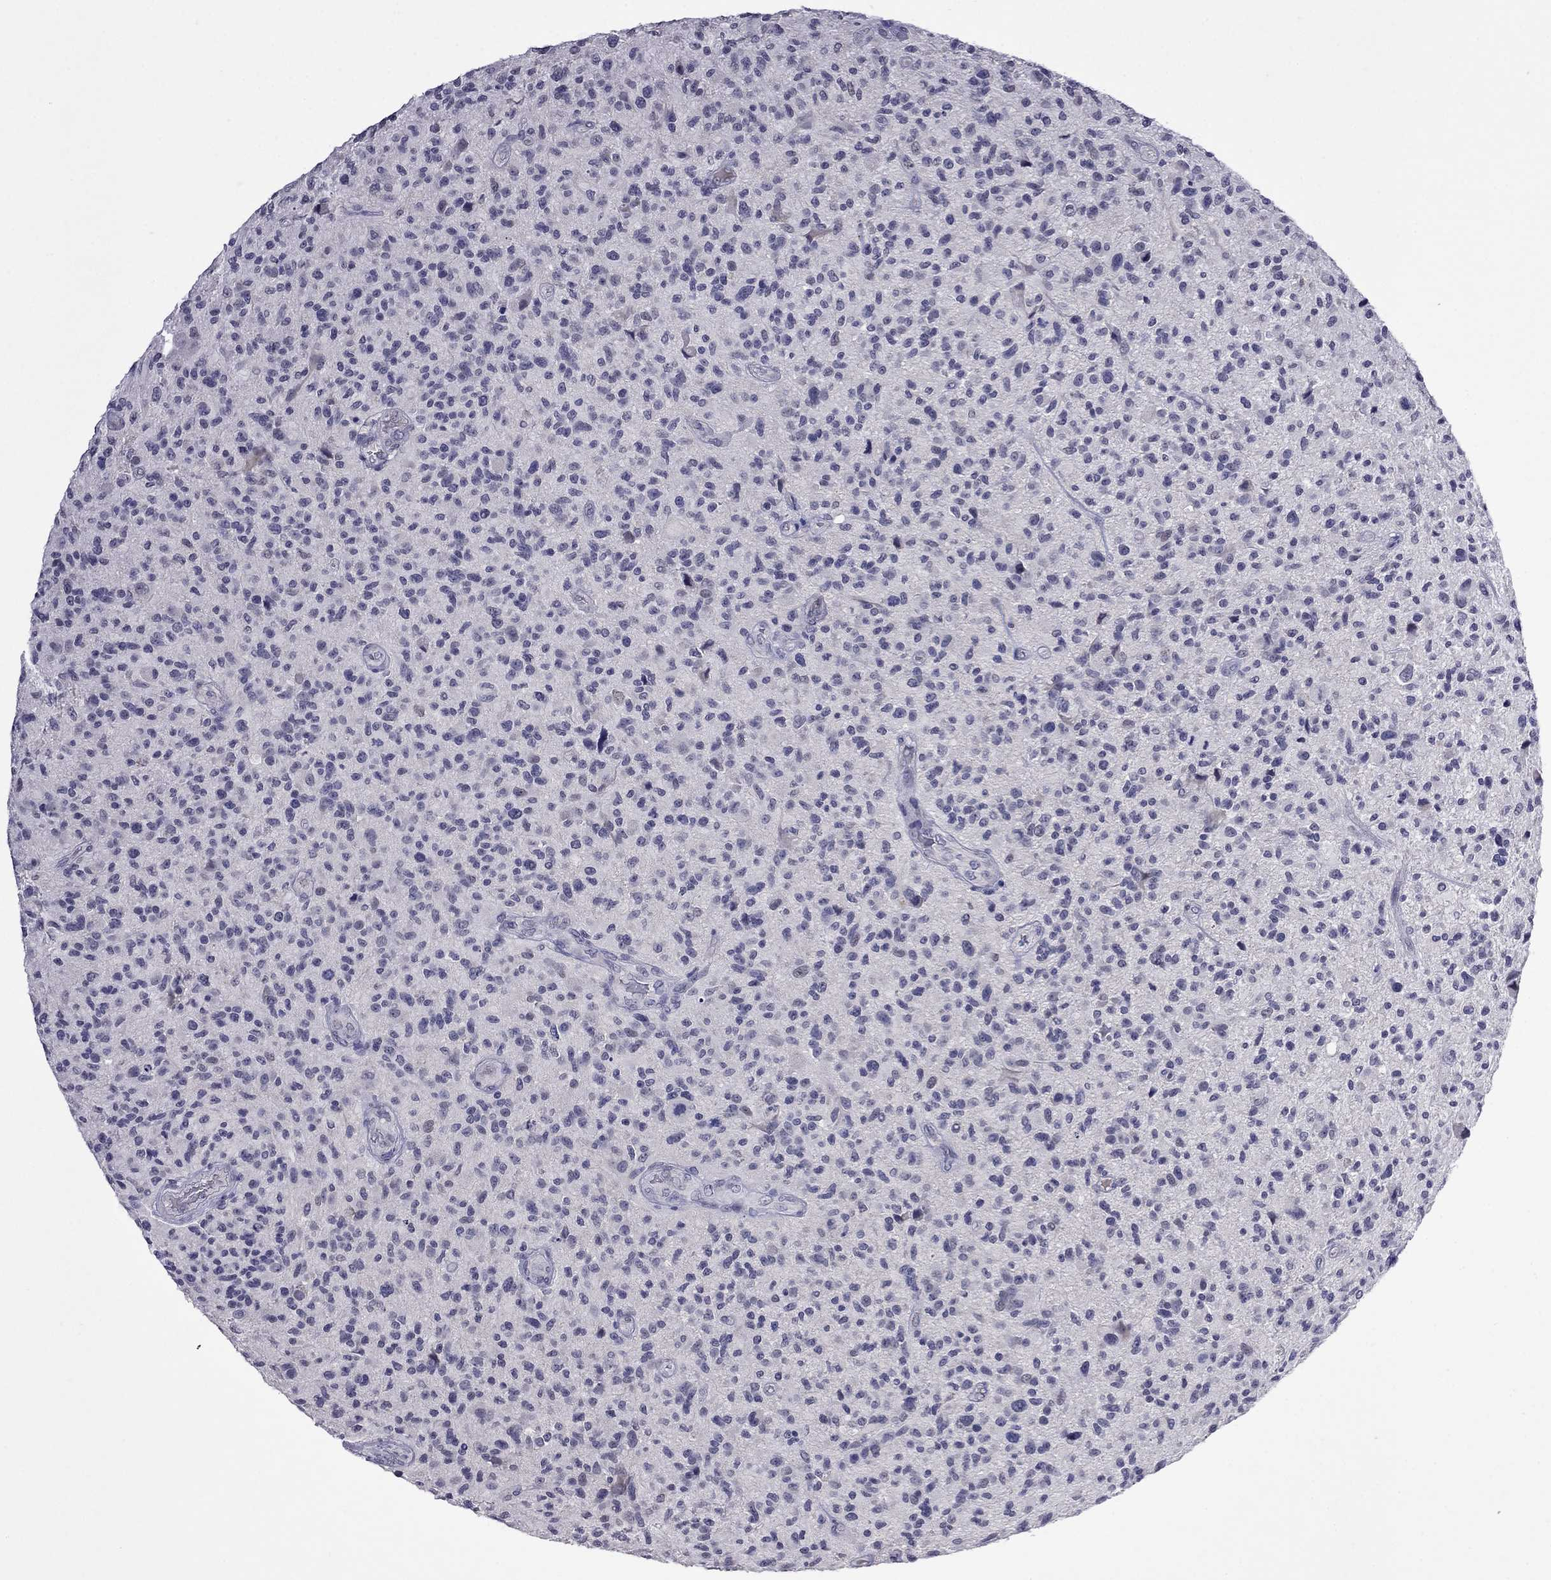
{"staining": {"intensity": "negative", "quantity": "none", "location": "none"}, "tissue": "glioma", "cell_type": "Tumor cells", "image_type": "cancer", "snomed": [{"axis": "morphology", "description": "Glioma, malignant, High grade"}, {"axis": "topography", "description": "Brain"}], "caption": "Immunohistochemical staining of human glioma exhibits no significant positivity in tumor cells. (DAB immunohistochemistry (IHC) with hematoxylin counter stain).", "gene": "STAR", "patient": {"sex": "male", "age": 47}}